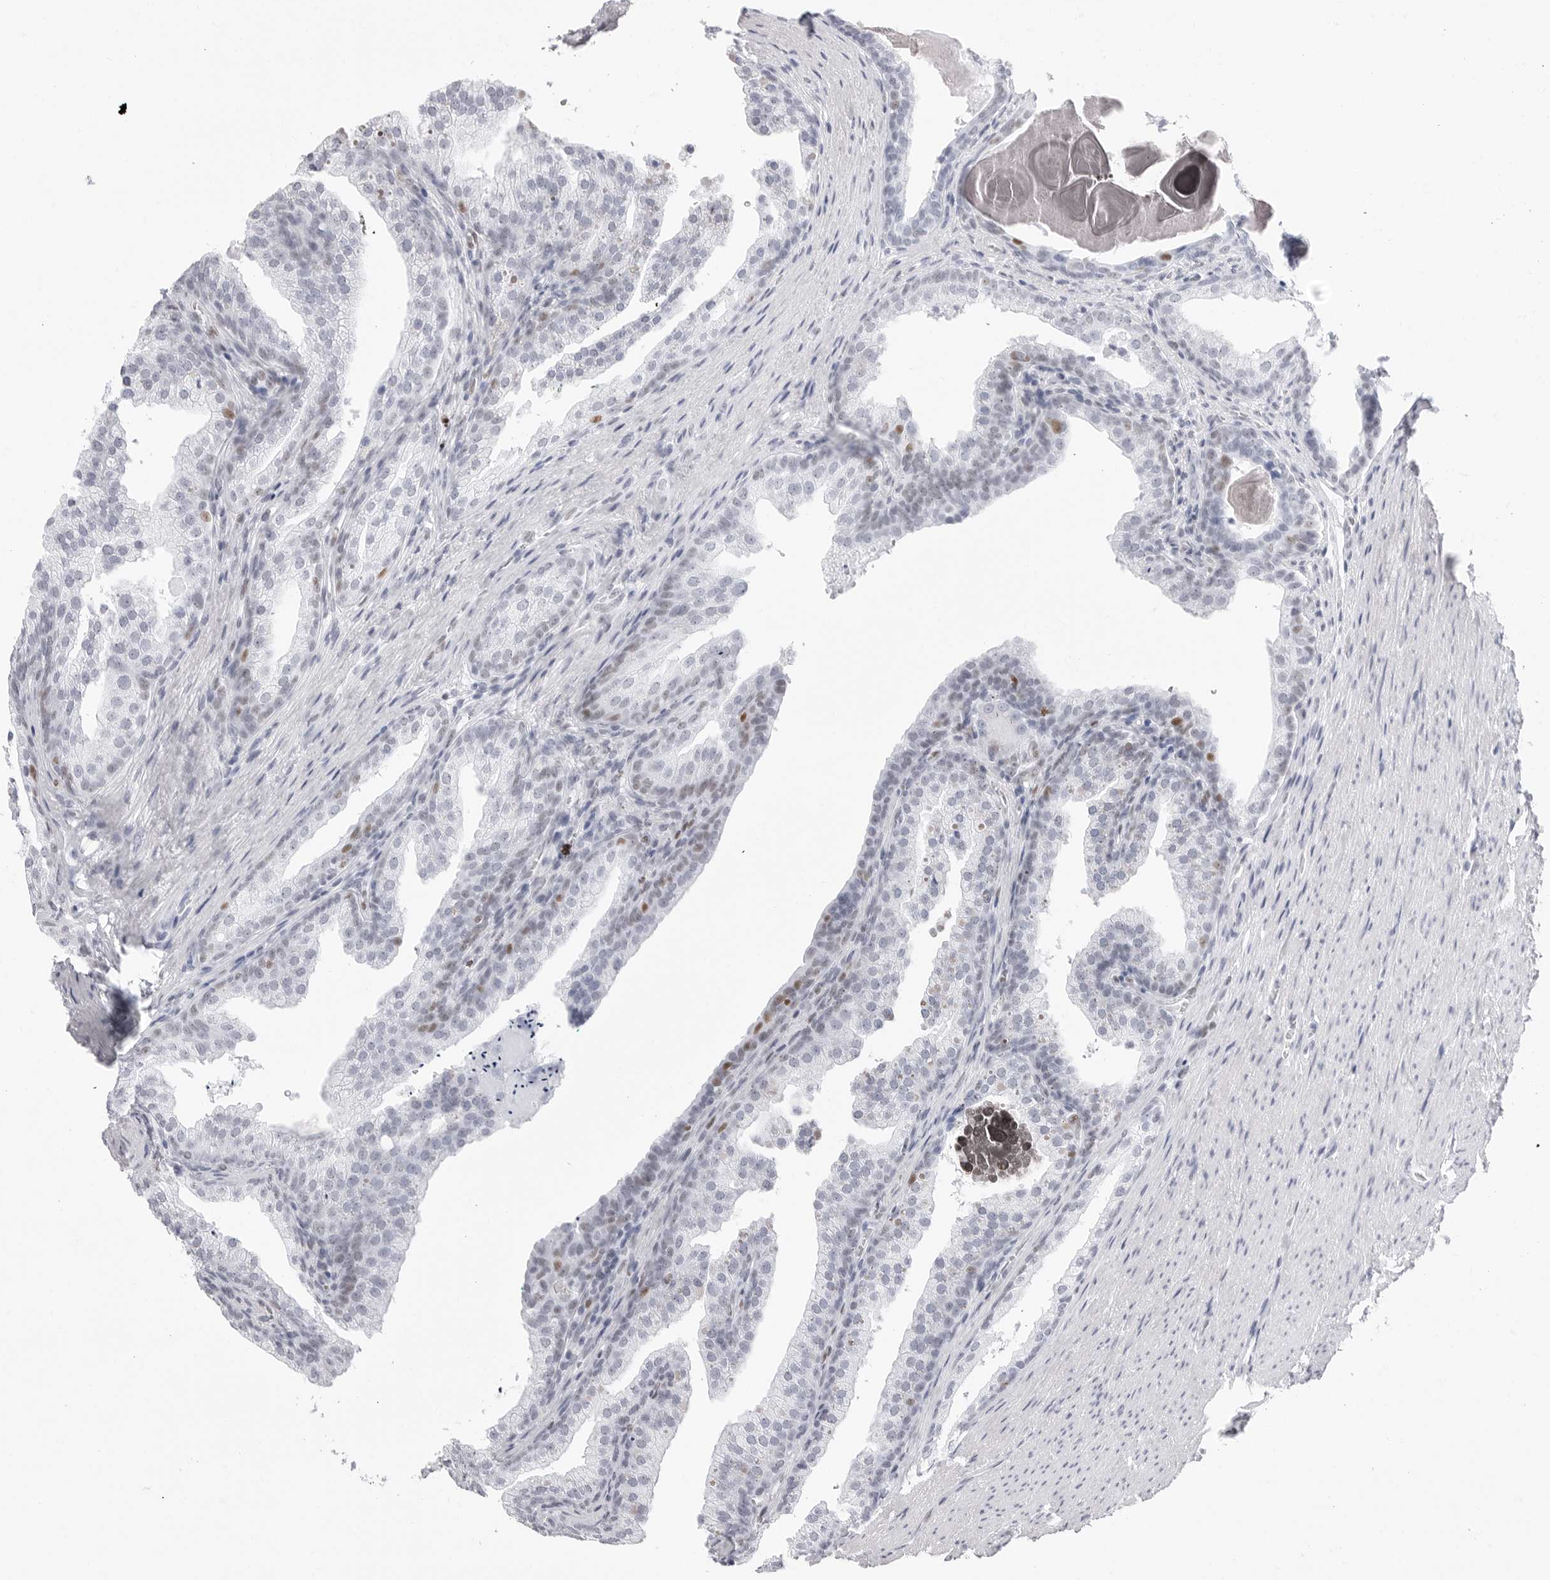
{"staining": {"intensity": "negative", "quantity": "none", "location": "none"}, "tissue": "prostate cancer", "cell_type": "Tumor cells", "image_type": "cancer", "snomed": [{"axis": "morphology", "description": "Adenocarcinoma, High grade"}, {"axis": "topography", "description": "Prostate"}], "caption": "This is a histopathology image of immunohistochemistry (IHC) staining of prostate cancer (adenocarcinoma (high-grade)), which shows no staining in tumor cells. Nuclei are stained in blue.", "gene": "NASP", "patient": {"sex": "male", "age": 62}}